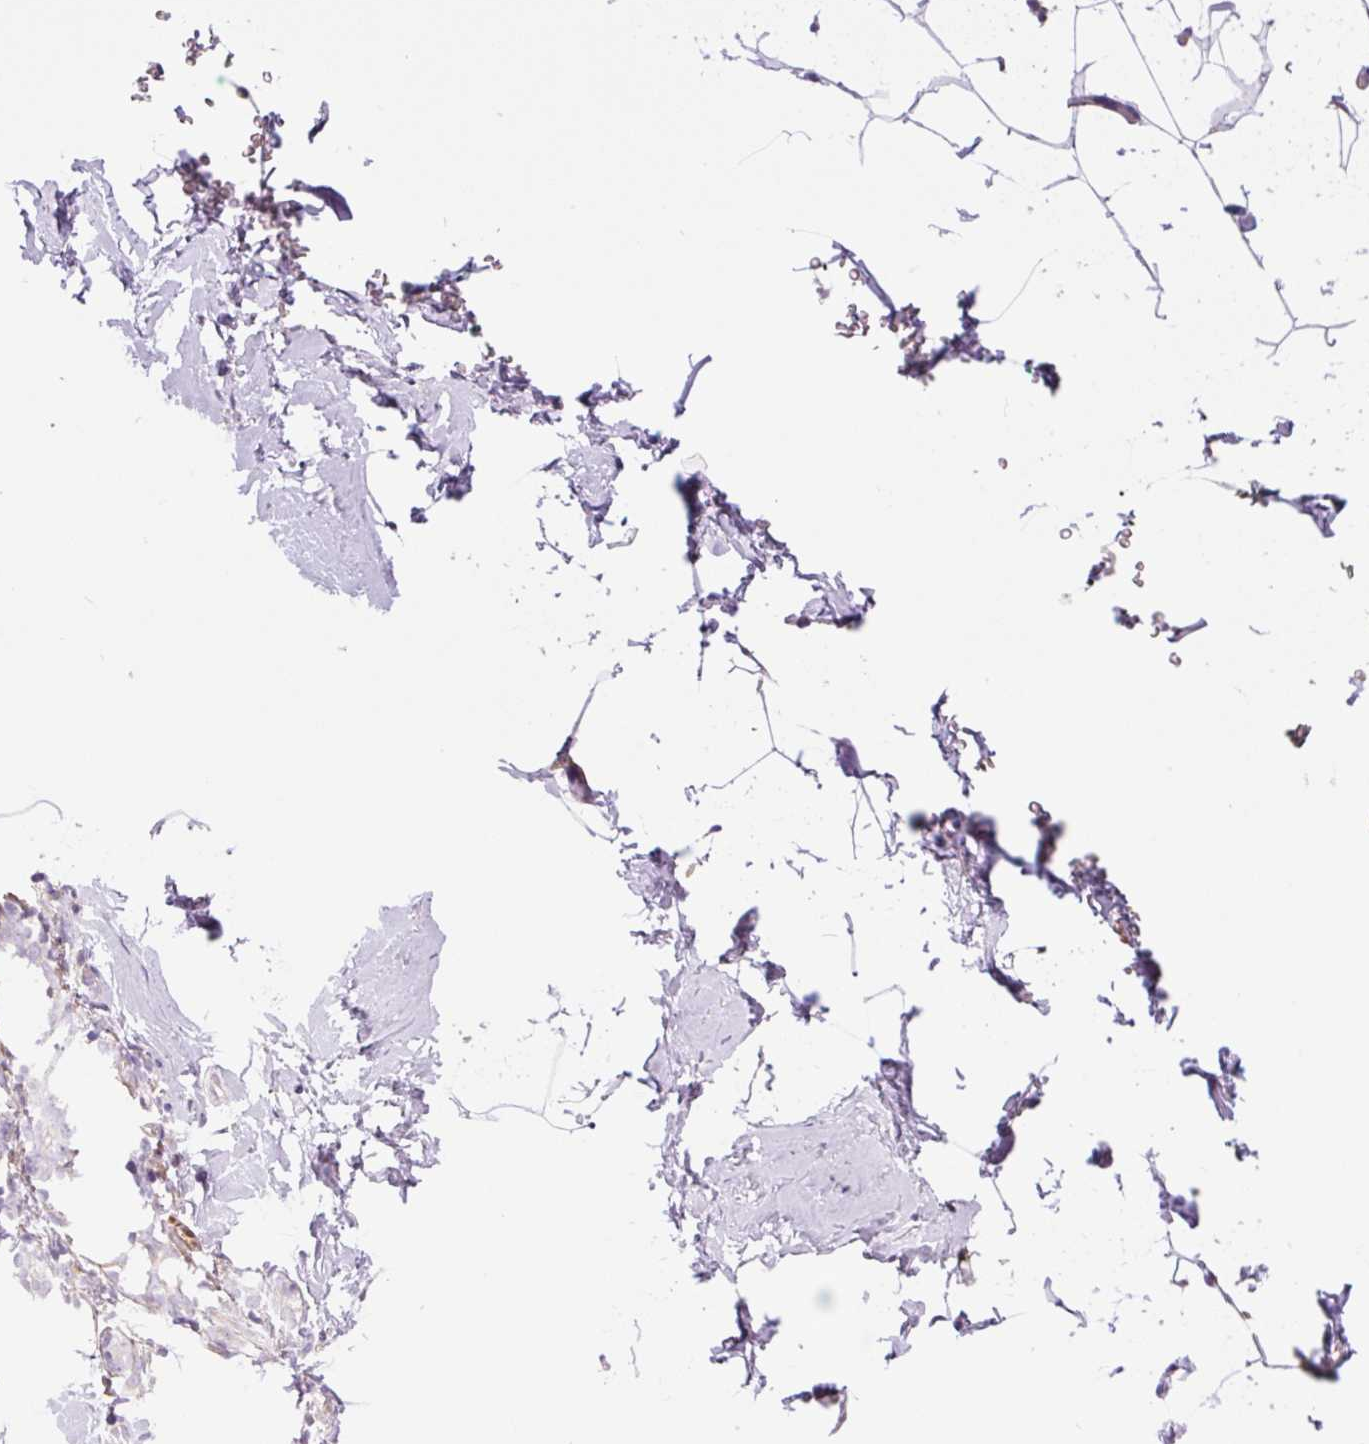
{"staining": {"intensity": "negative", "quantity": "none", "location": "none"}, "tissue": "breast", "cell_type": "Adipocytes", "image_type": "normal", "snomed": [{"axis": "morphology", "description": "Normal tissue, NOS"}, {"axis": "topography", "description": "Breast"}], "caption": "A high-resolution micrograph shows immunohistochemistry (IHC) staining of normal breast, which shows no significant positivity in adipocytes.", "gene": "KIFC1", "patient": {"sex": "female", "age": 32}}